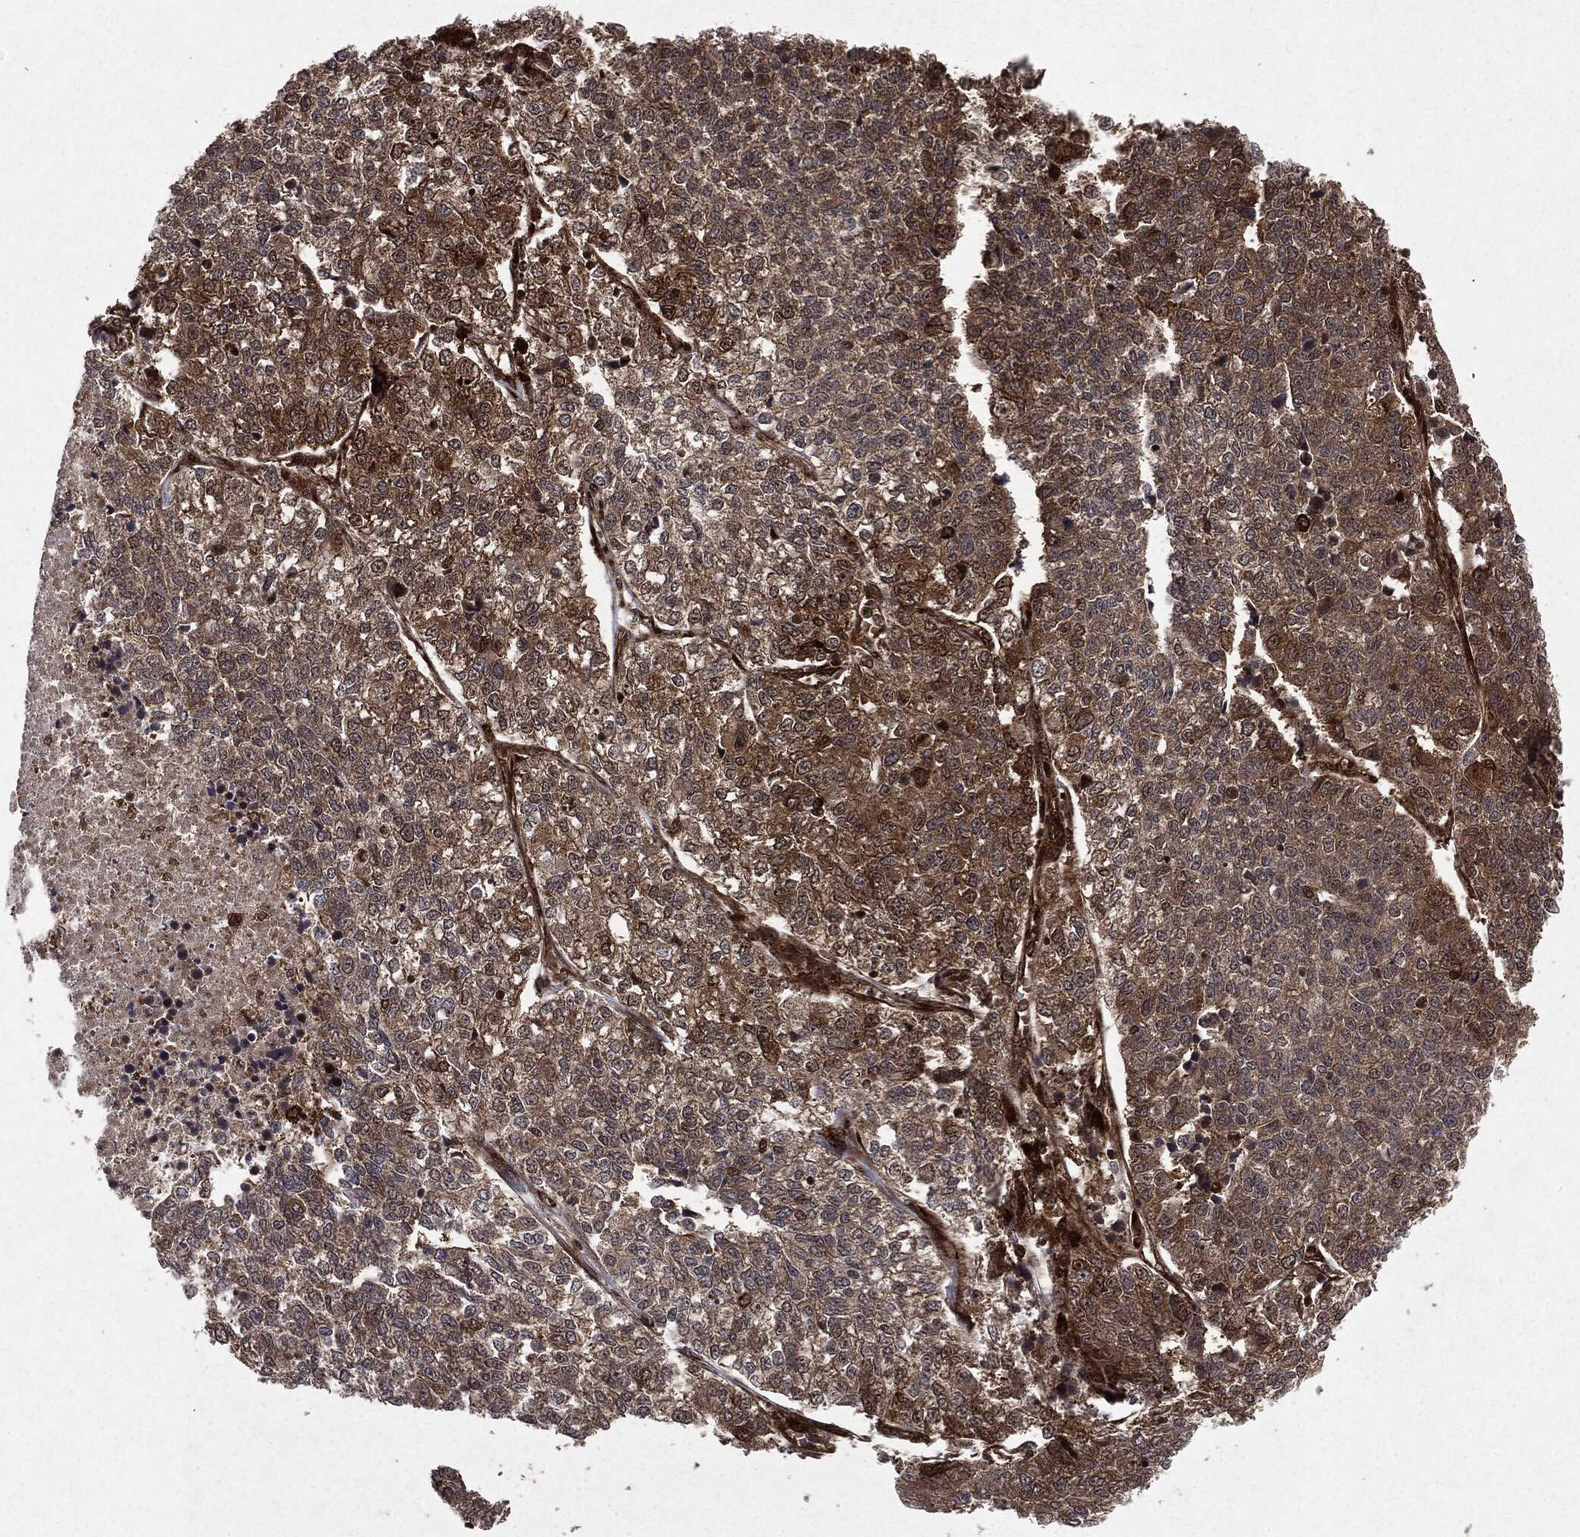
{"staining": {"intensity": "moderate", "quantity": ">75%", "location": "cytoplasmic/membranous"}, "tissue": "lung cancer", "cell_type": "Tumor cells", "image_type": "cancer", "snomed": [{"axis": "morphology", "description": "Adenocarcinoma, NOS"}, {"axis": "topography", "description": "Lung"}], "caption": "A medium amount of moderate cytoplasmic/membranous expression is present in approximately >75% of tumor cells in adenocarcinoma (lung) tissue.", "gene": "OTUB1", "patient": {"sex": "male", "age": 49}}